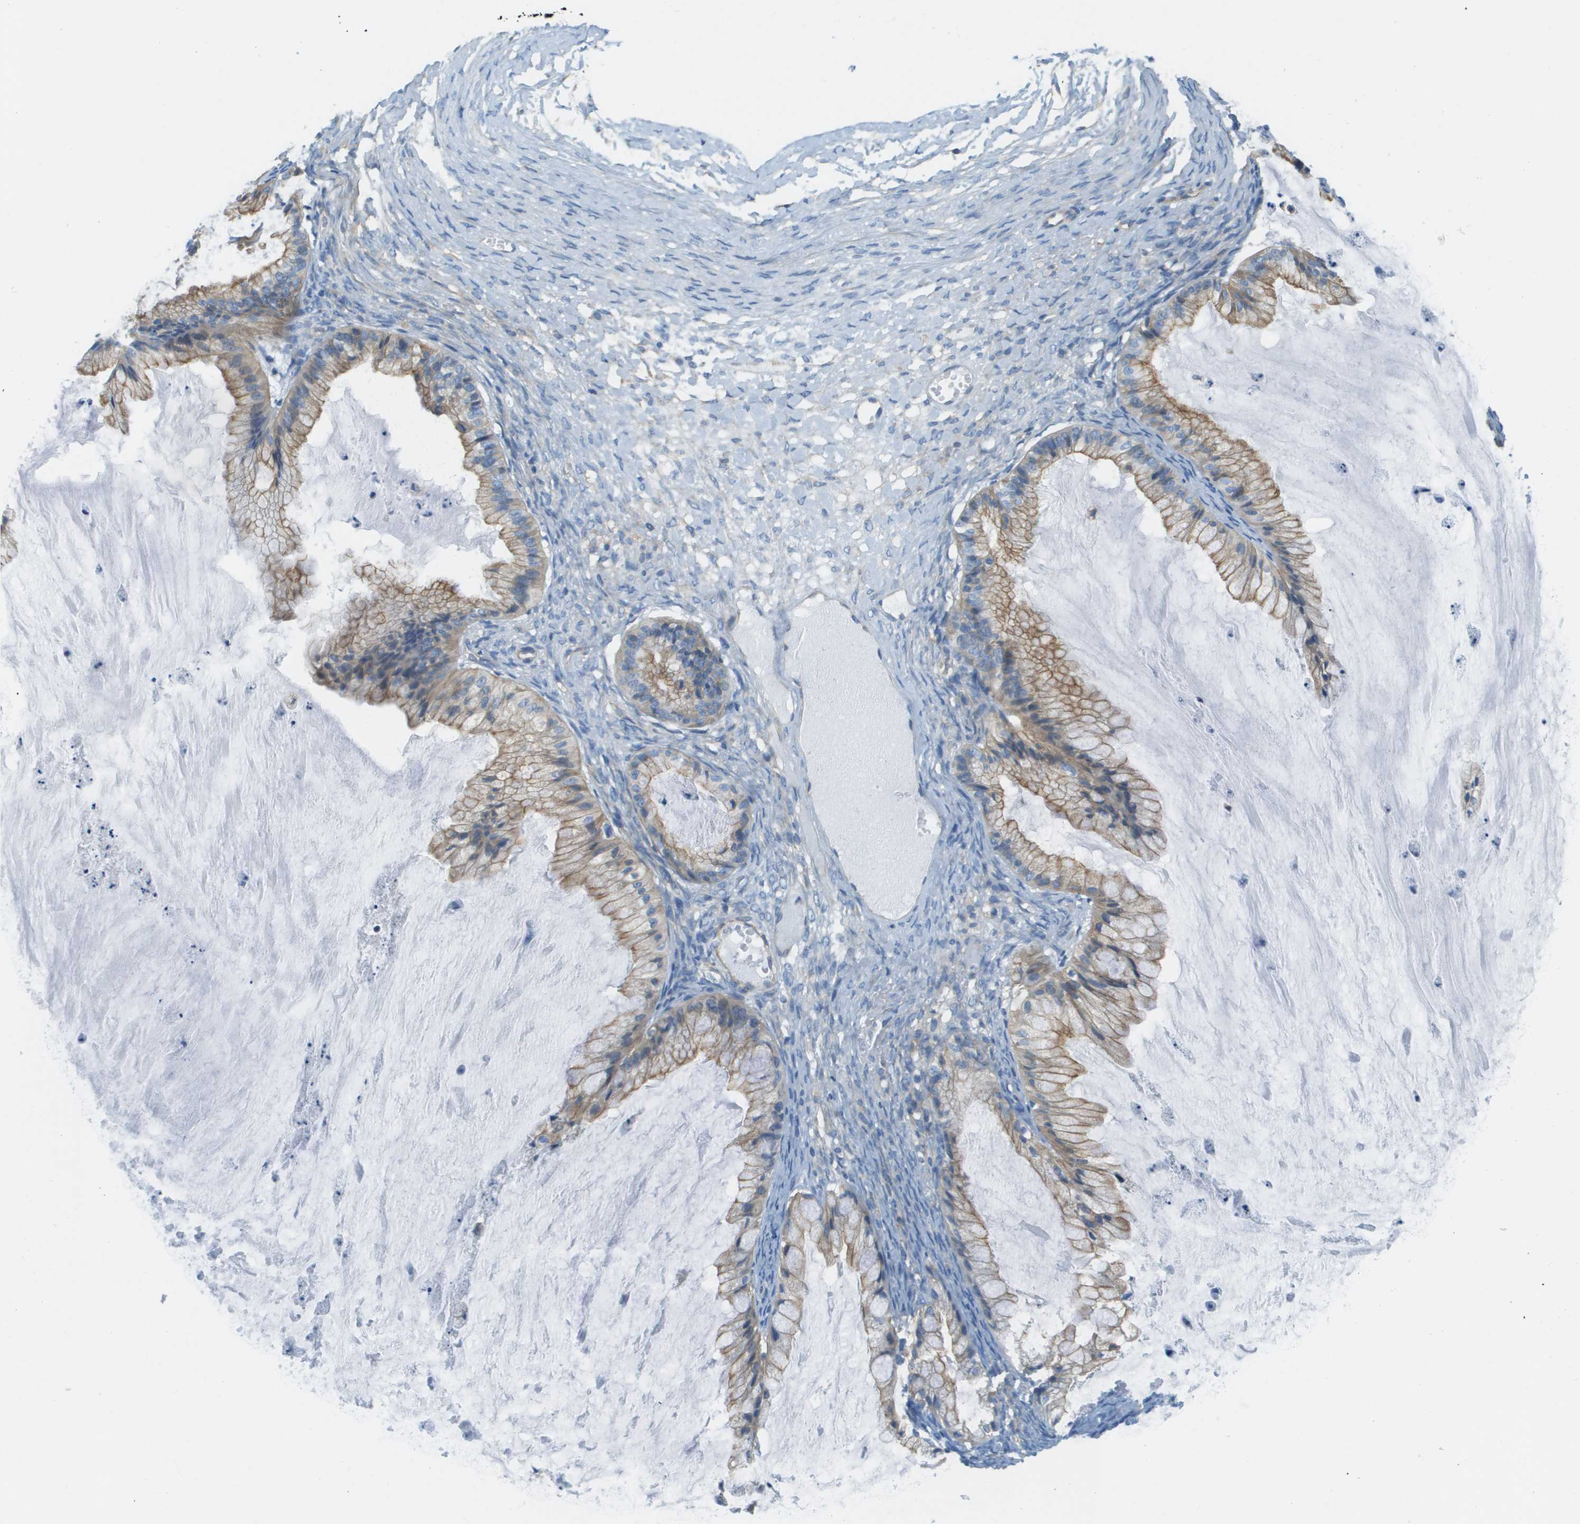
{"staining": {"intensity": "moderate", "quantity": ">75%", "location": "cytoplasmic/membranous"}, "tissue": "ovarian cancer", "cell_type": "Tumor cells", "image_type": "cancer", "snomed": [{"axis": "morphology", "description": "Cystadenocarcinoma, mucinous, NOS"}, {"axis": "topography", "description": "Ovary"}], "caption": "Ovarian cancer (mucinous cystadenocarcinoma) stained for a protein demonstrates moderate cytoplasmic/membranous positivity in tumor cells. Nuclei are stained in blue.", "gene": "DNAJB11", "patient": {"sex": "female", "age": 57}}